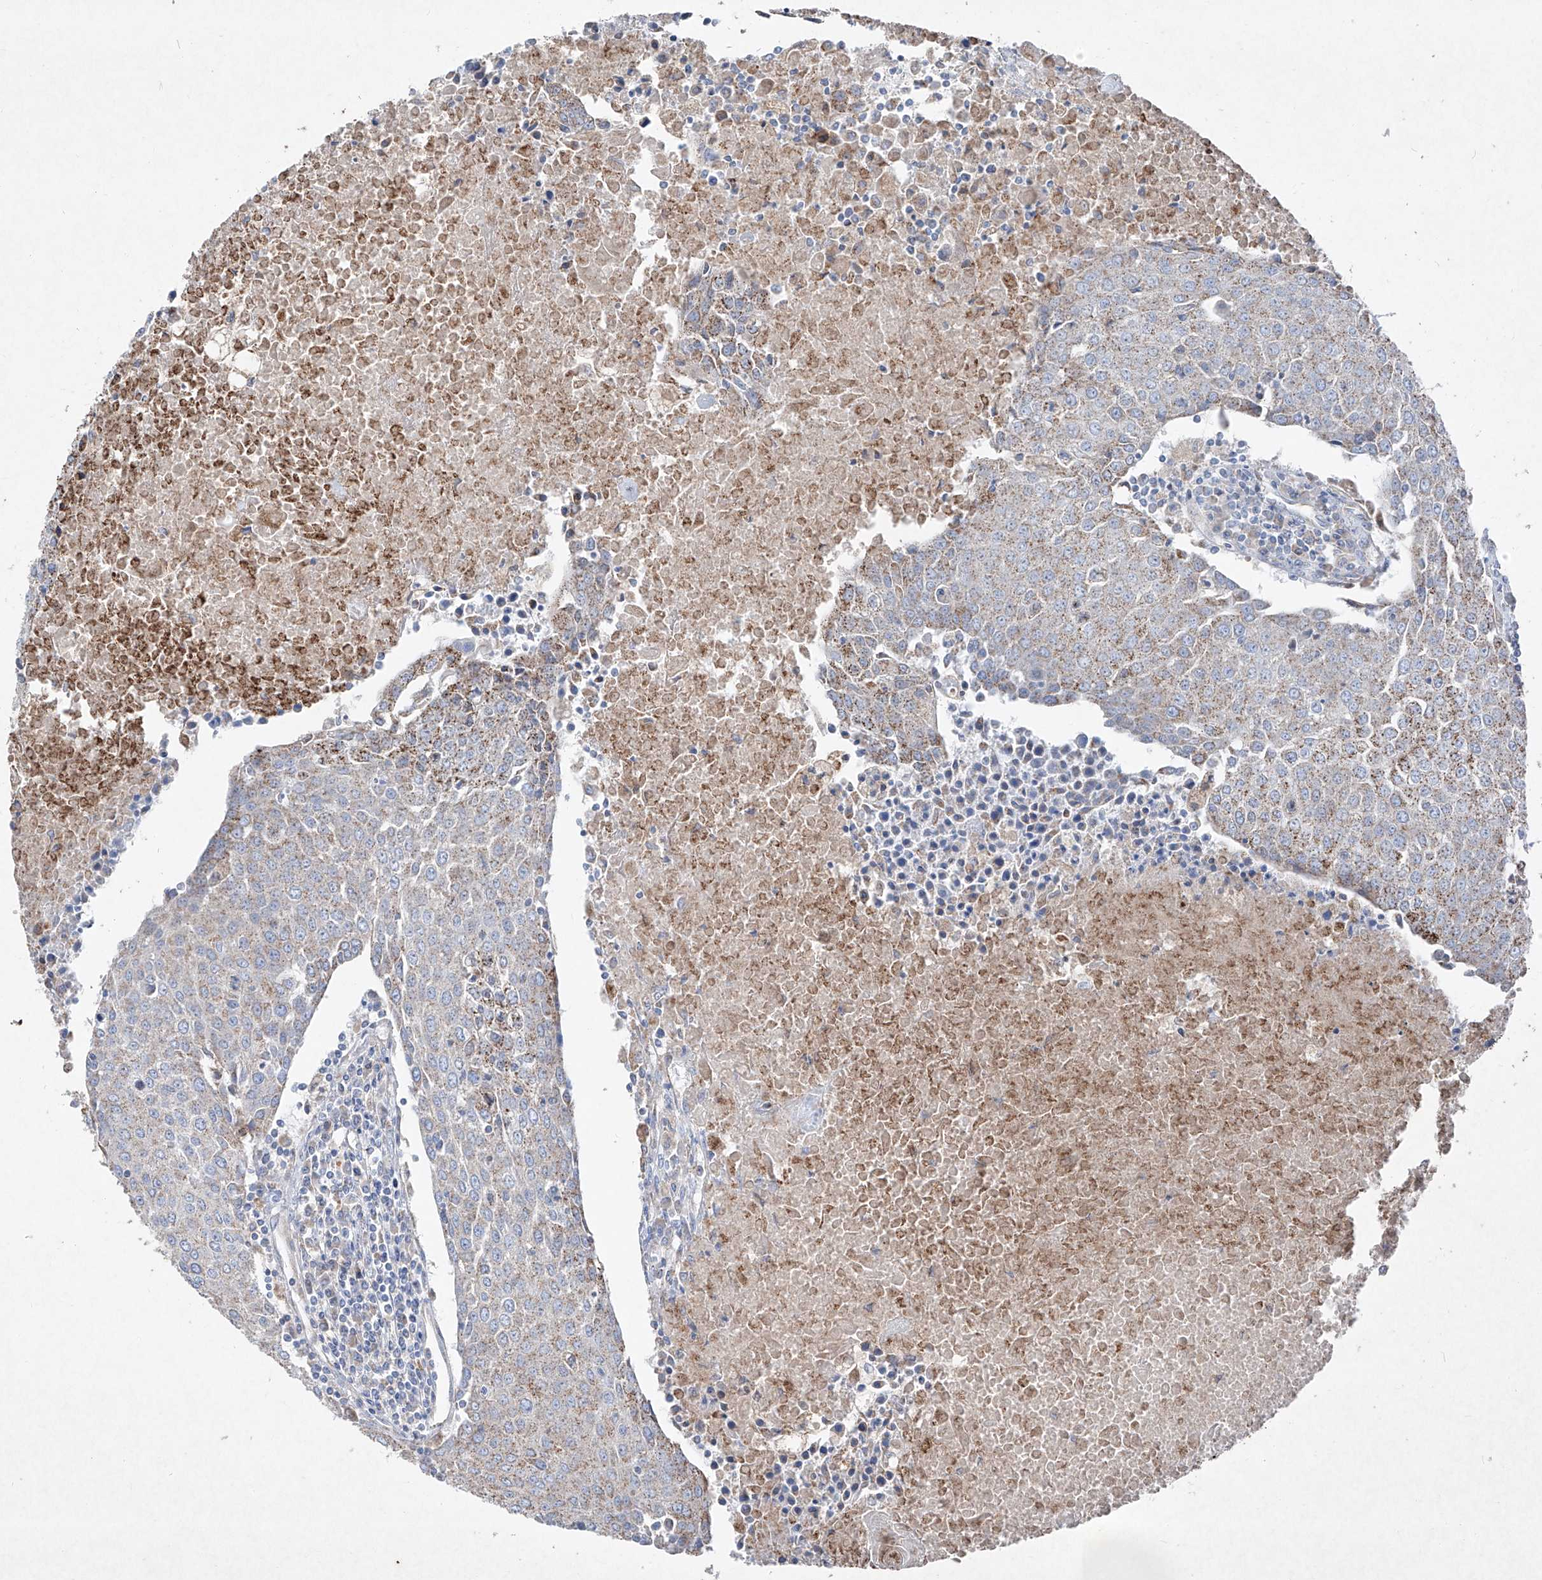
{"staining": {"intensity": "moderate", "quantity": "<25%", "location": "cytoplasmic/membranous"}, "tissue": "urothelial cancer", "cell_type": "Tumor cells", "image_type": "cancer", "snomed": [{"axis": "morphology", "description": "Urothelial carcinoma, High grade"}, {"axis": "topography", "description": "Urinary bladder"}], "caption": "Immunohistochemical staining of human urothelial cancer demonstrates low levels of moderate cytoplasmic/membranous protein expression in approximately <25% of tumor cells.", "gene": "ABCD3", "patient": {"sex": "female", "age": 85}}